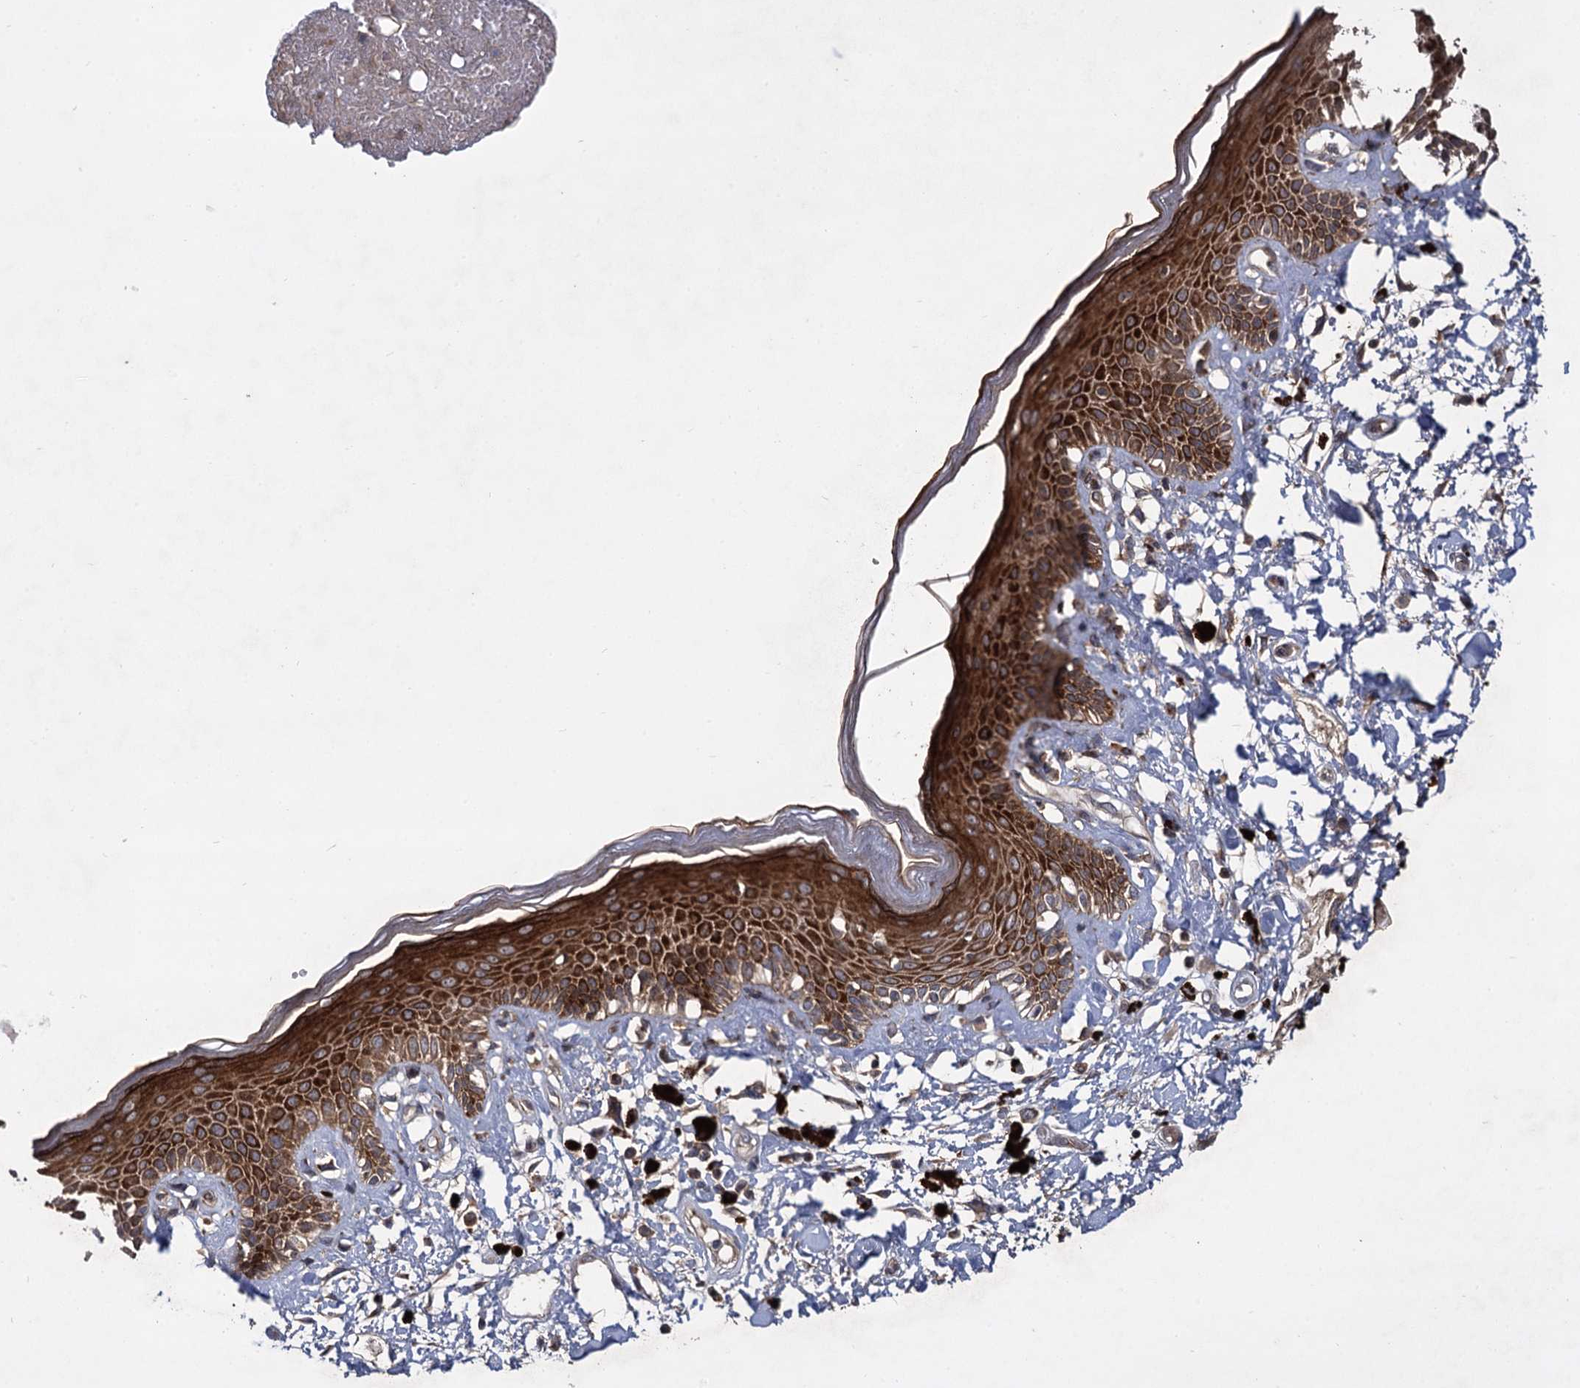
{"staining": {"intensity": "strong", "quantity": ">75%", "location": "cytoplasmic/membranous"}, "tissue": "skin", "cell_type": "Epidermal cells", "image_type": "normal", "snomed": [{"axis": "morphology", "description": "Normal tissue, NOS"}, {"axis": "topography", "description": "Anal"}], "caption": "Immunohistochemistry (IHC) staining of unremarkable skin, which reveals high levels of strong cytoplasmic/membranous staining in about >75% of epidermal cells indicating strong cytoplasmic/membranous protein positivity. The staining was performed using DAB (brown) for protein detection and nuclei were counterstained in hematoxylin (blue).", "gene": "INPPL1", "patient": {"sex": "female", "age": 78}}